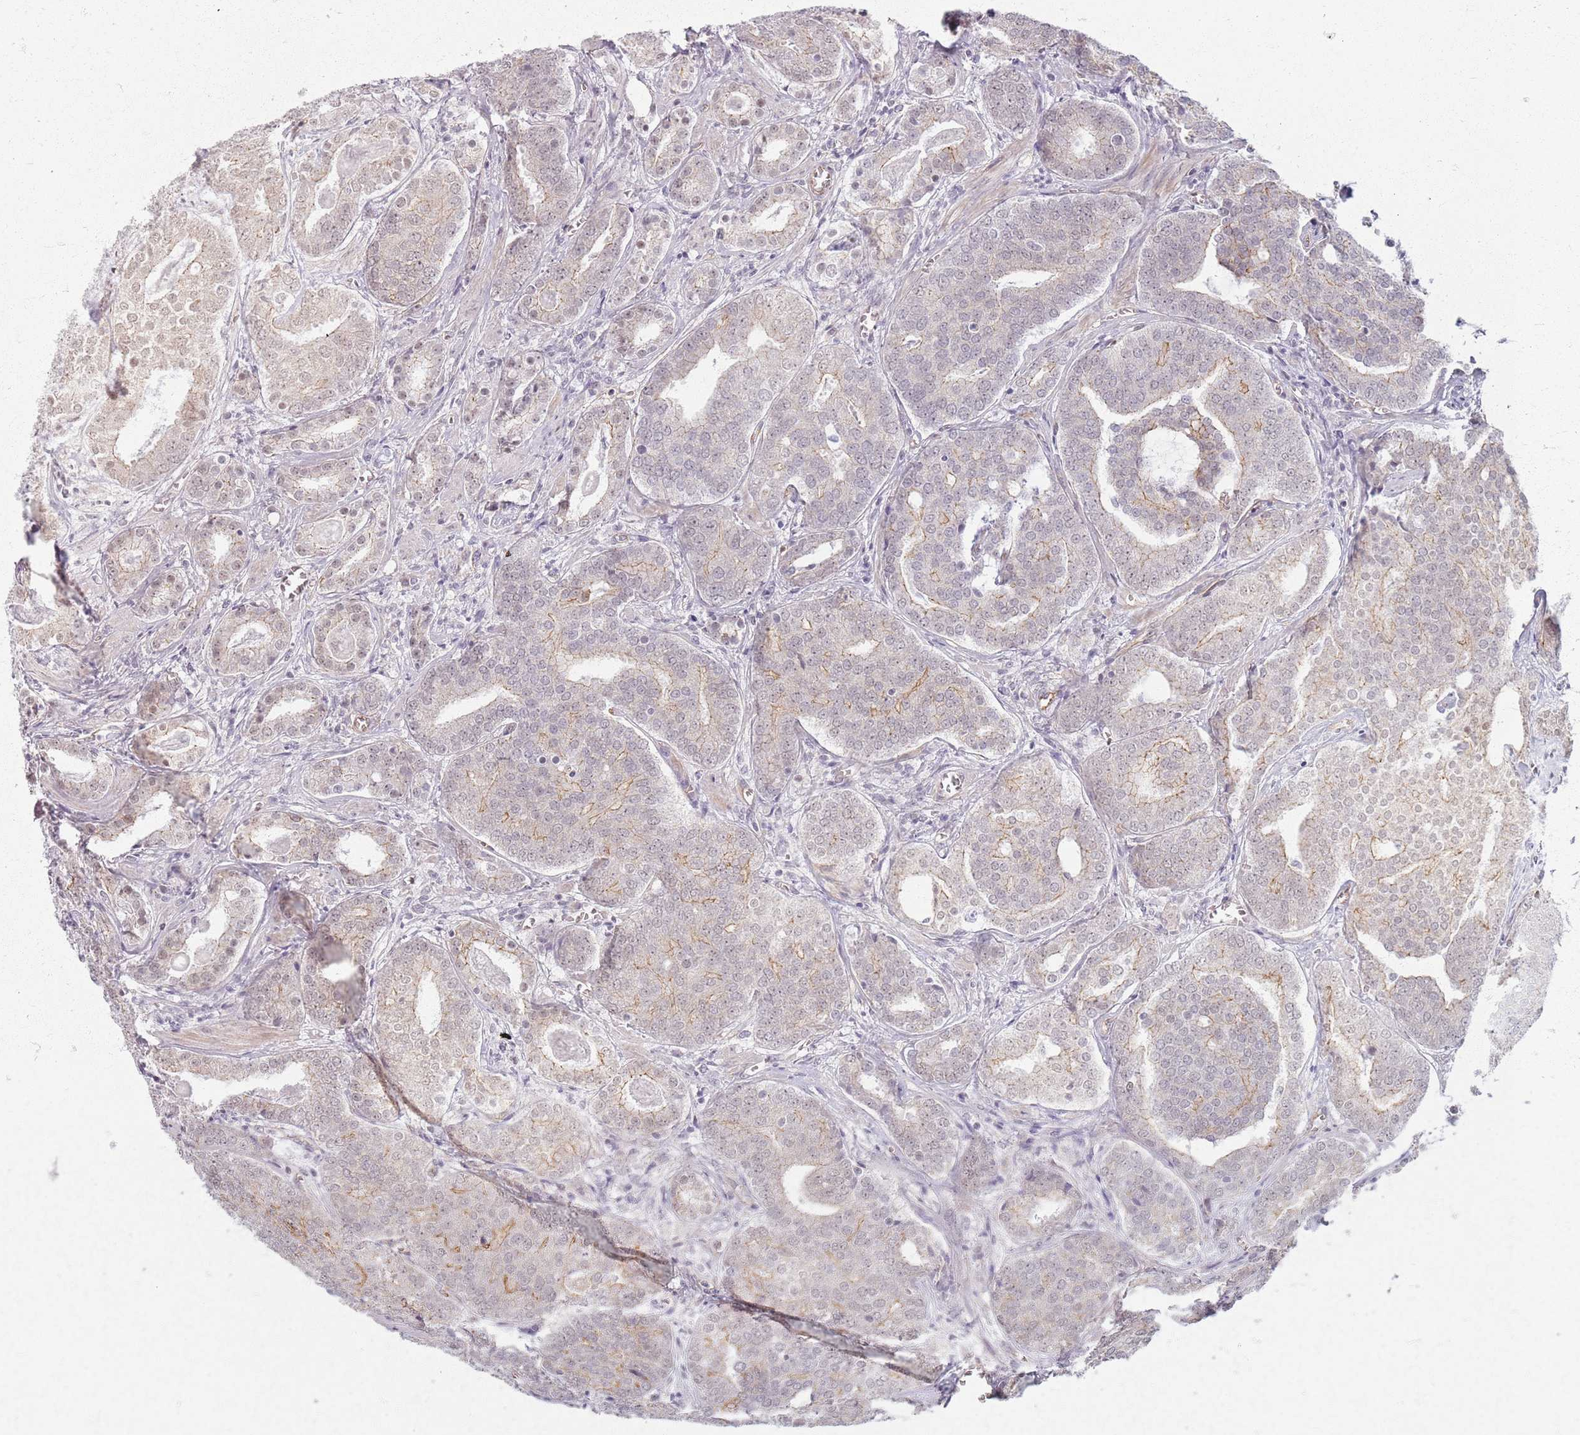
{"staining": {"intensity": "weak", "quantity": "<25%", "location": "cytoplasmic/membranous"}, "tissue": "prostate cancer", "cell_type": "Tumor cells", "image_type": "cancer", "snomed": [{"axis": "morphology", "description": "Adenocarcinoma, High grade"}, {"axis": "topography", "description": "Prostate"}], "caption": "Image shows no significant protein staining in tumor cells of prostate cancer (adenocarcinoma (high-grade)).", "gene": "KCNA5", "patient": {"sex": "male", "age": 55}}